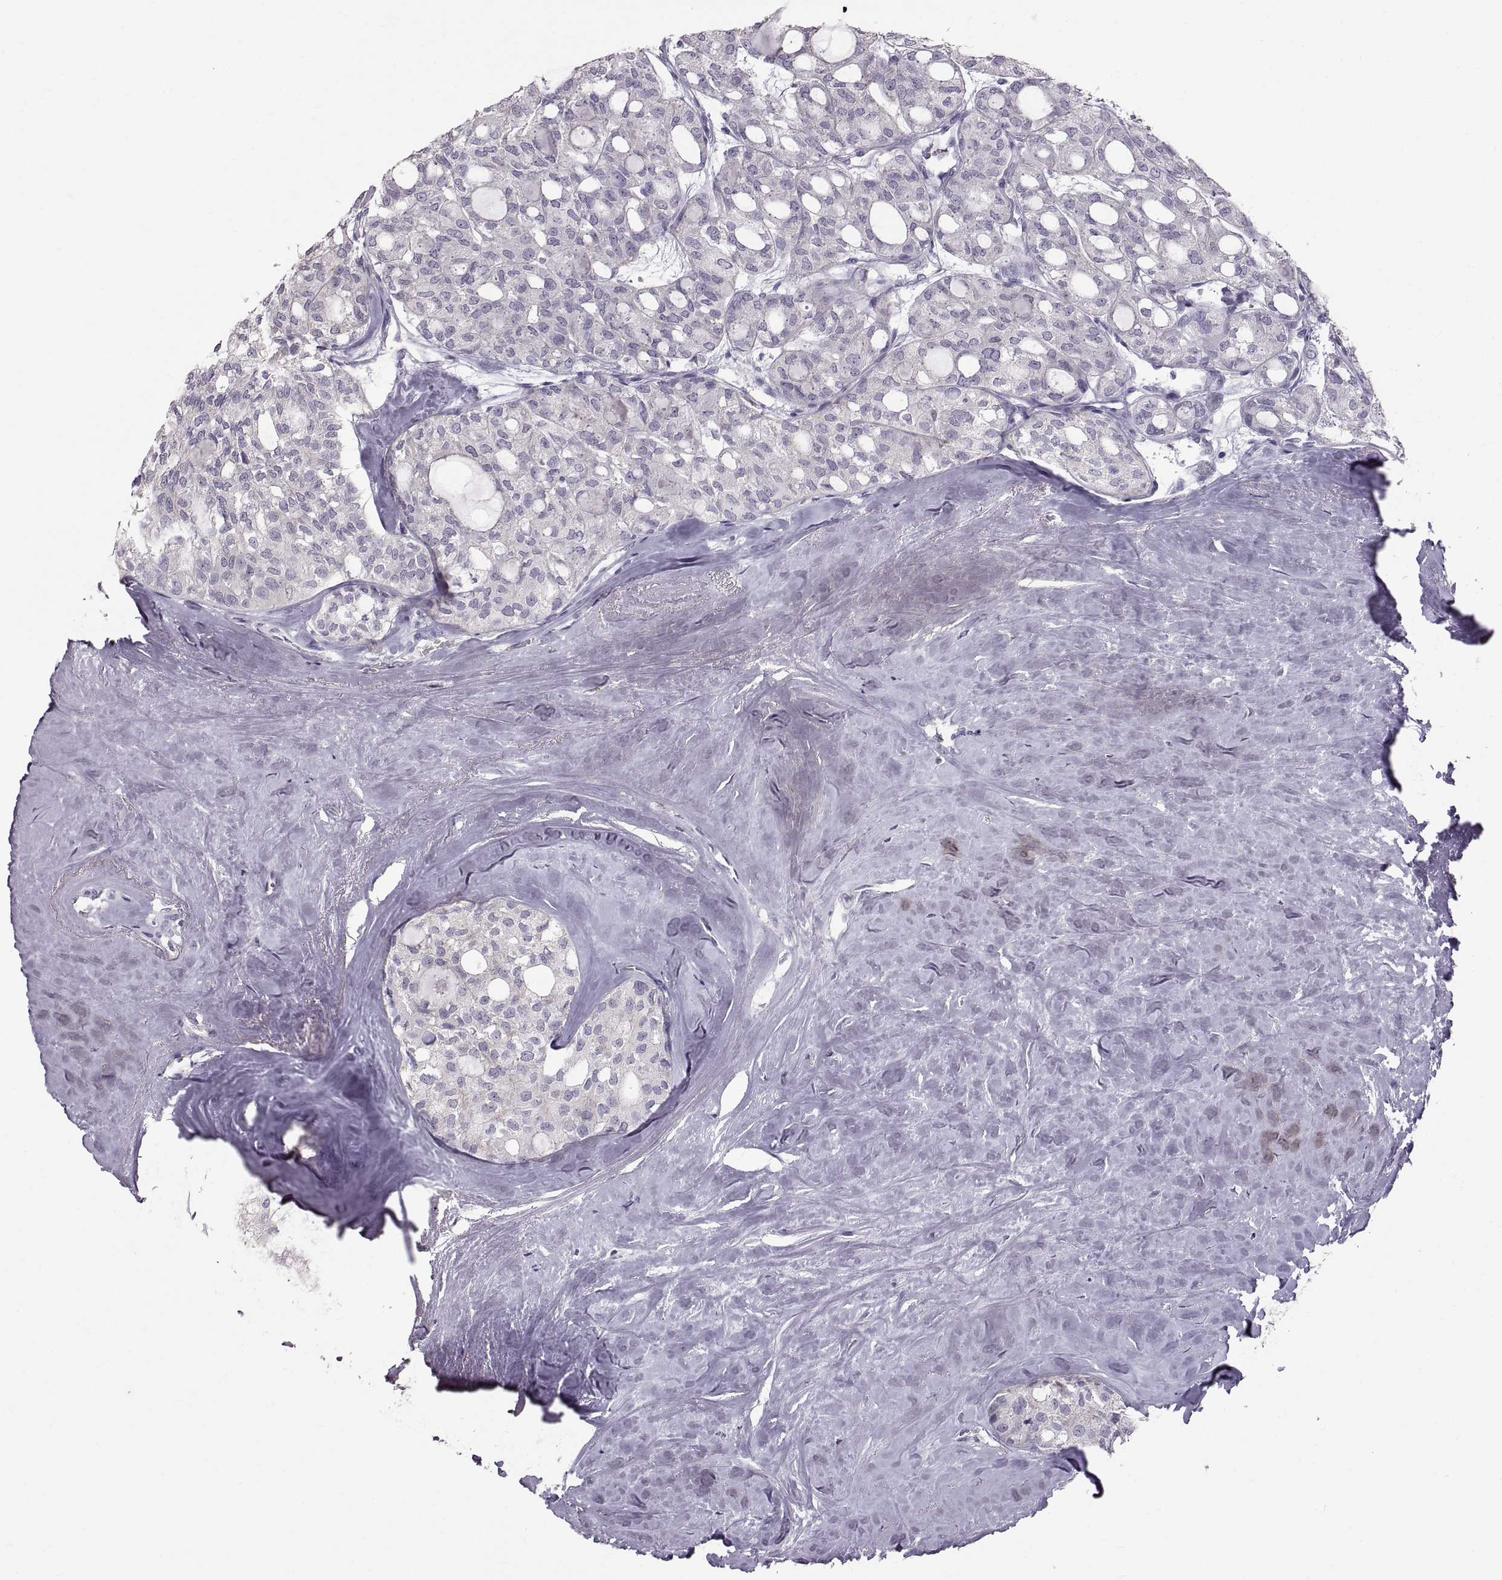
{"staining": {"intensity": "negative", "quantity": "none", "location": "none"}, "tissue": "thyroid cancer", "cell_type": "Tumor cells", "image_type": "cancer", "snomed": [{"axis": "morphology", "description": "Follicular adenoma carcinoma, NOS"}, {"axis": "topography", "description": "Thyroid gland"}], "caption": "Tumor cells show no significant positivity in thyroid cancer (follicular adenoma carcinoma).", "gene": "WBP2NL", "patient": {"sex": "male", "age": 75}}